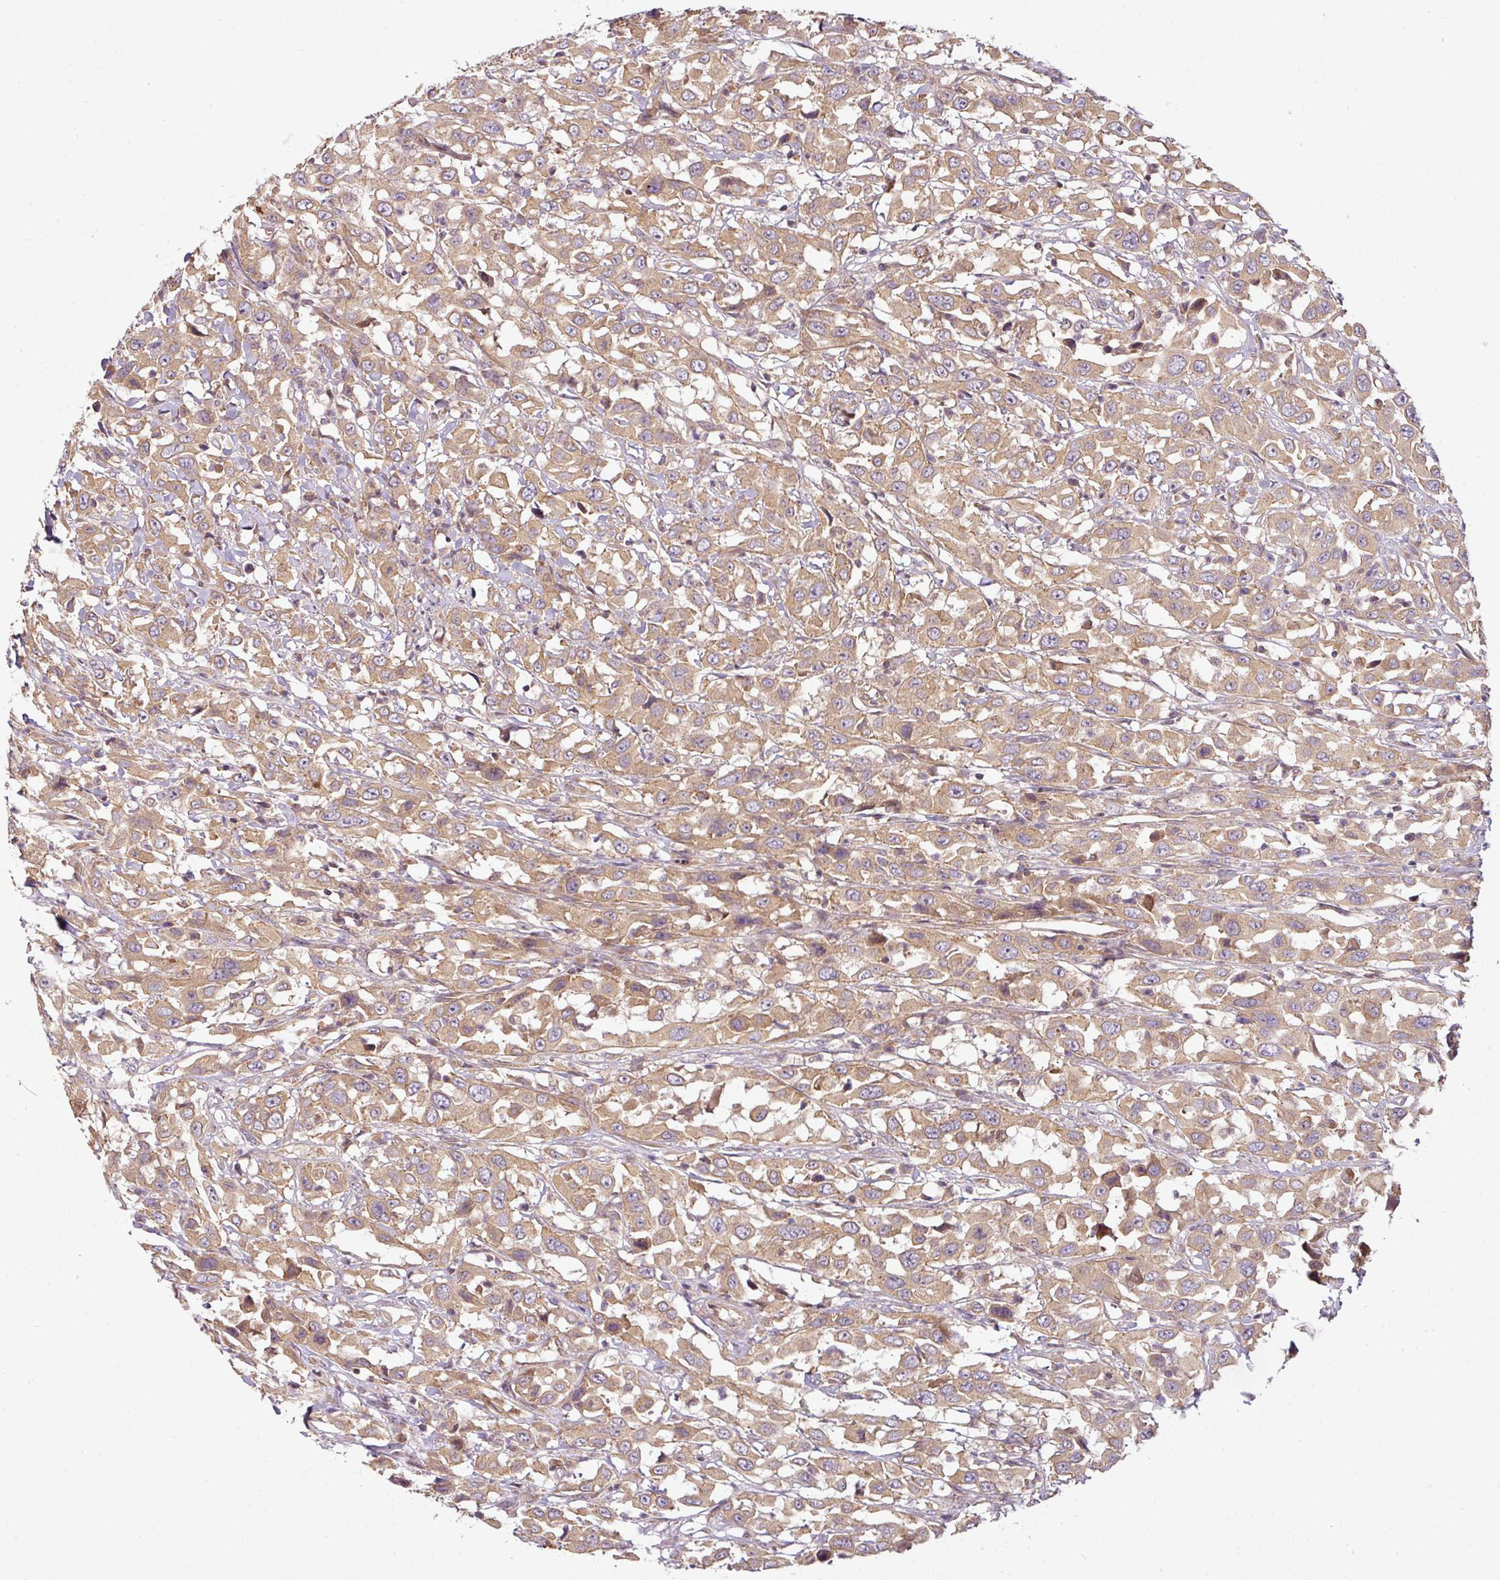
{"staining": {"intensity": "moderate", "quantity": ">75%", "location": "cytoplasmic/membranous"}, "tissue": "urothelial cancer", "cell_type": "Tumor cells", "image_type": "cancer", "snomed": [{"axis": "morphology", "description": "Urothelial carcinoma, High grade"}, {"axis": "topography", "description": "Urinary bladder"}], "caption": "Immunohistochemical staining of urothelial carcinoma (high-grade) demonstrates medium levels of moderate cytoplasmic/membranous protein expression in about >75% of tumor cells.", "gene": "RNF31", "patient": {"sex": "male", "age": 61}}